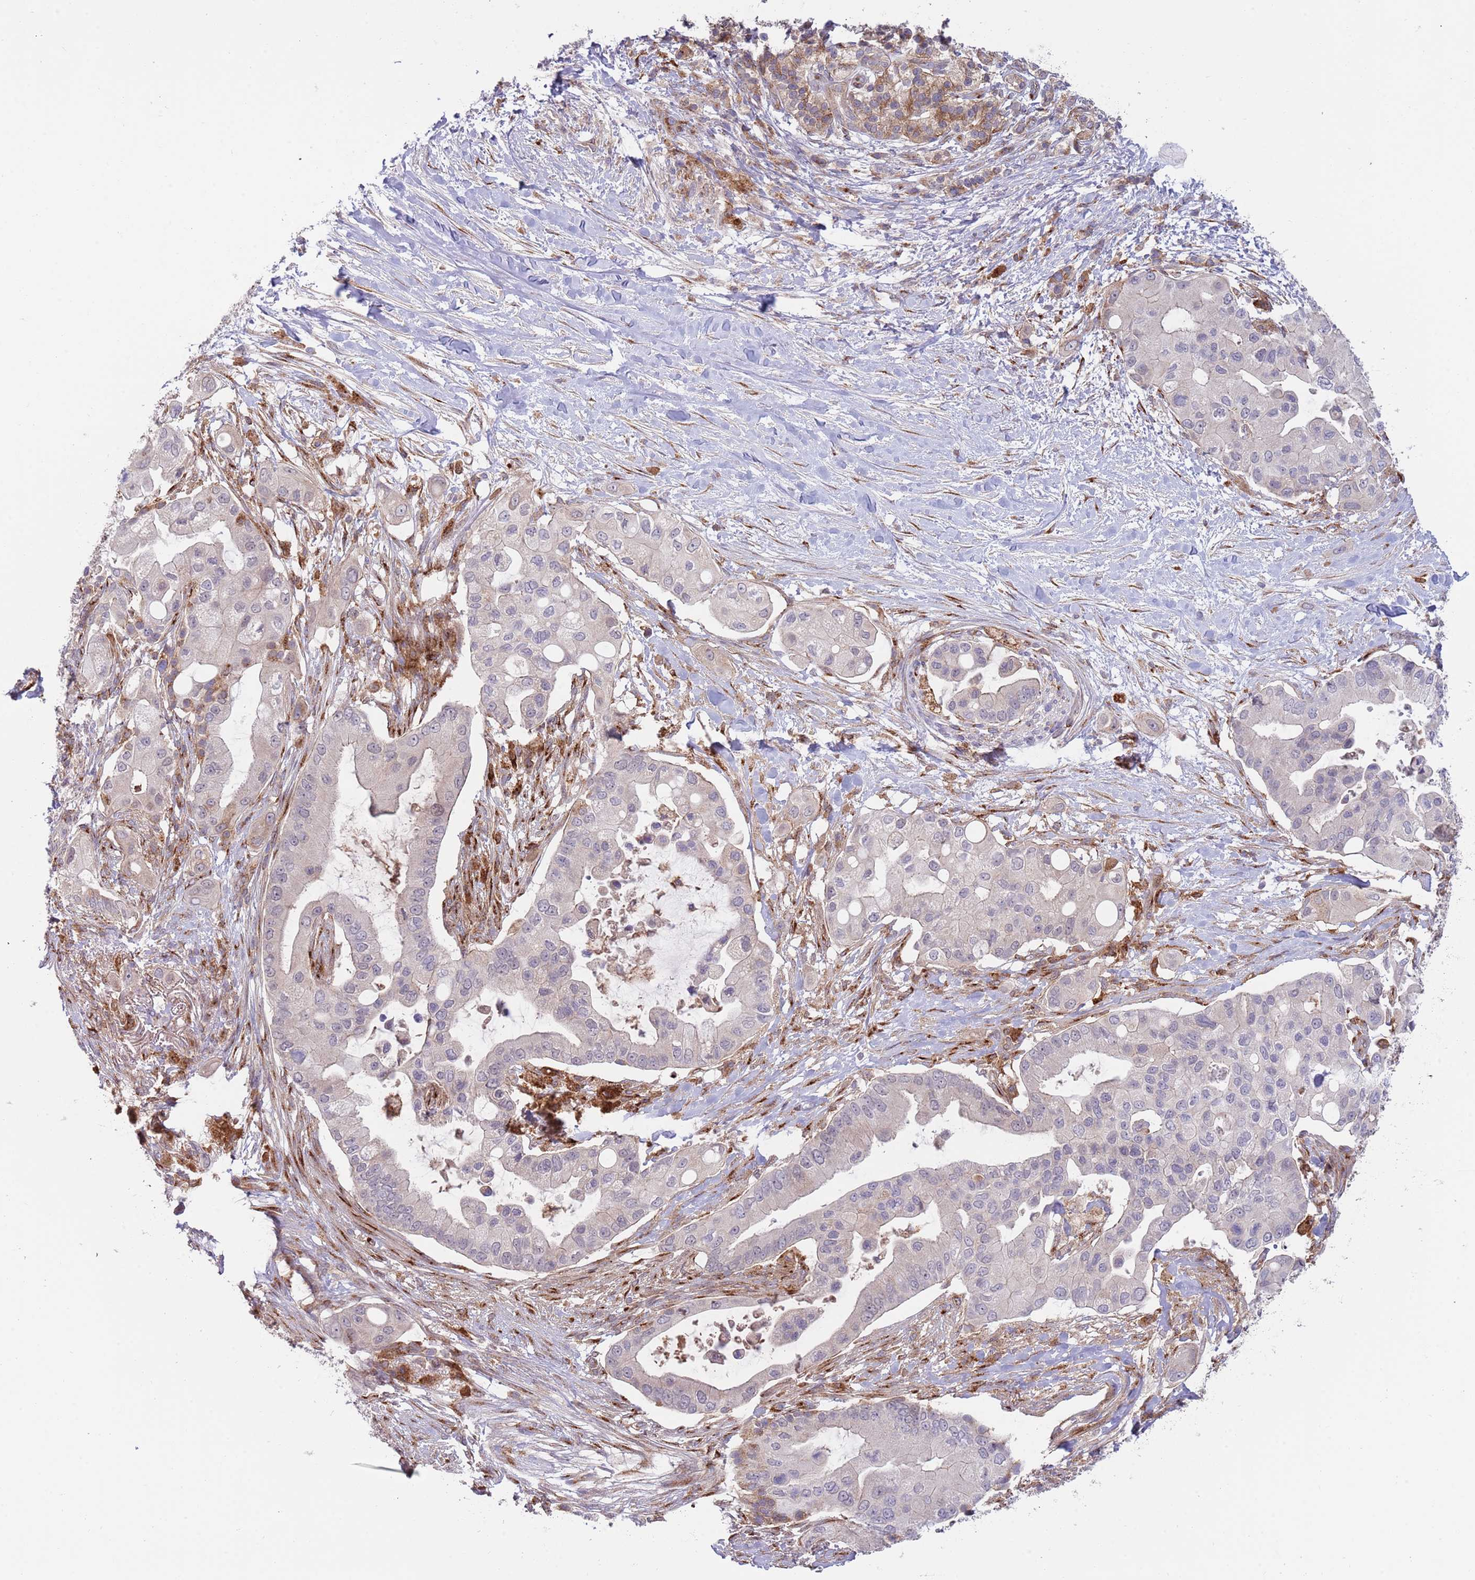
{"staining": {"intensity": "weak", "quantity": "<25%", "location": "cytoplasmic/membranous"}, "tissue": "pancreatic cancer", "cell_type": "Tumor cells", "image_type": "cancer", "snomed": [{"axis": "morphology", "description": "Adenocarcinoma, NOS"}, {"axis": "topography", "description": "Pancreas"}], "caption": "The histopathology image displays no staining of tumor cells in adenocarcinoma (pancreatic).", "gene": "BTBD7", "patient": {"sex": "male", "age": 57}}